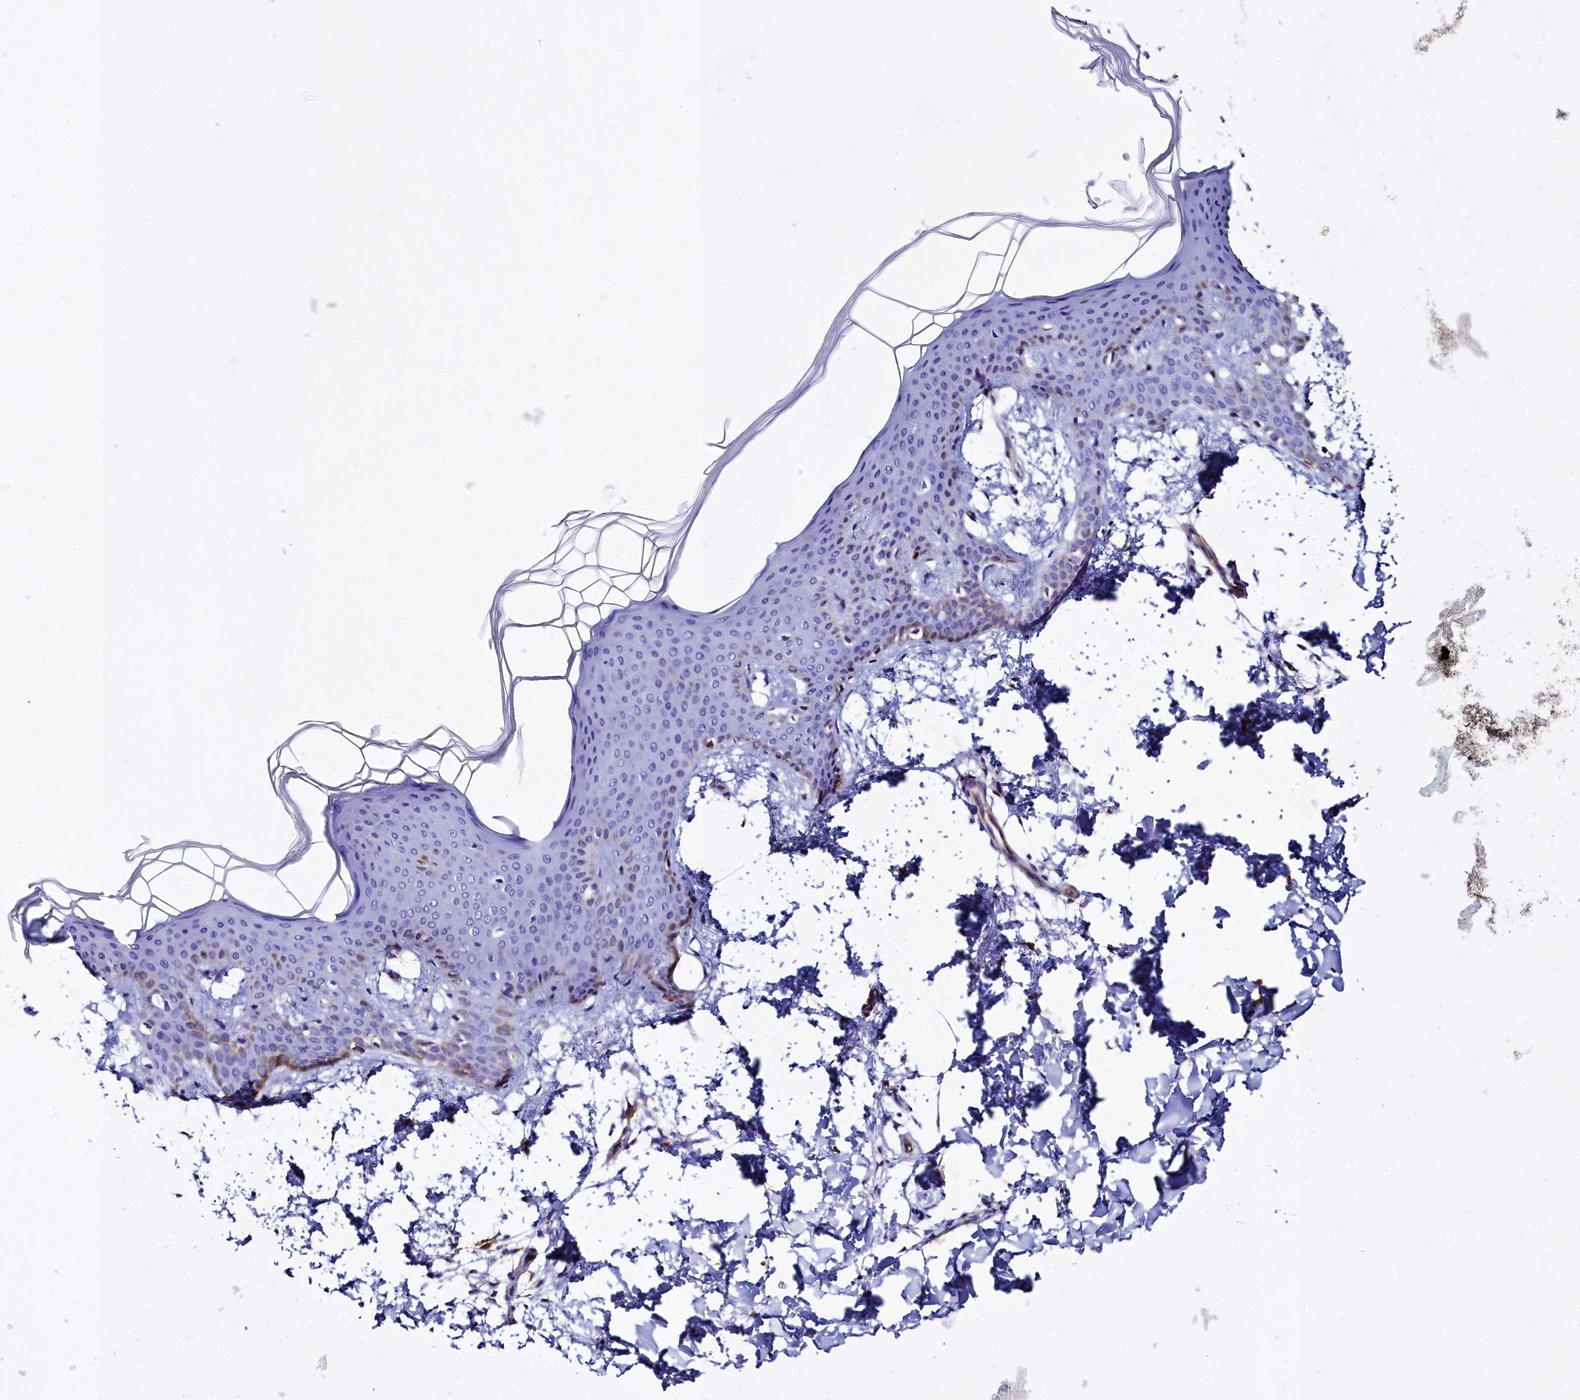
{"staining": {"intensity": "negative", "quantity": "none", "location": "none"}, "tissue": "skin", "cell_type": "Fibroblasts", "image_type": "normal", "snomed": [{"axis": "morphology", "description": "Normal tissue, NOS"}, {"axis": "topography", "description": "Skin"}], "caption": "Immunohistochemical staining of benign skin shows no significant positivity in fibroblasts.", "gene": "TXNDC5", "patient": {"sex": "male", "age": 36}}